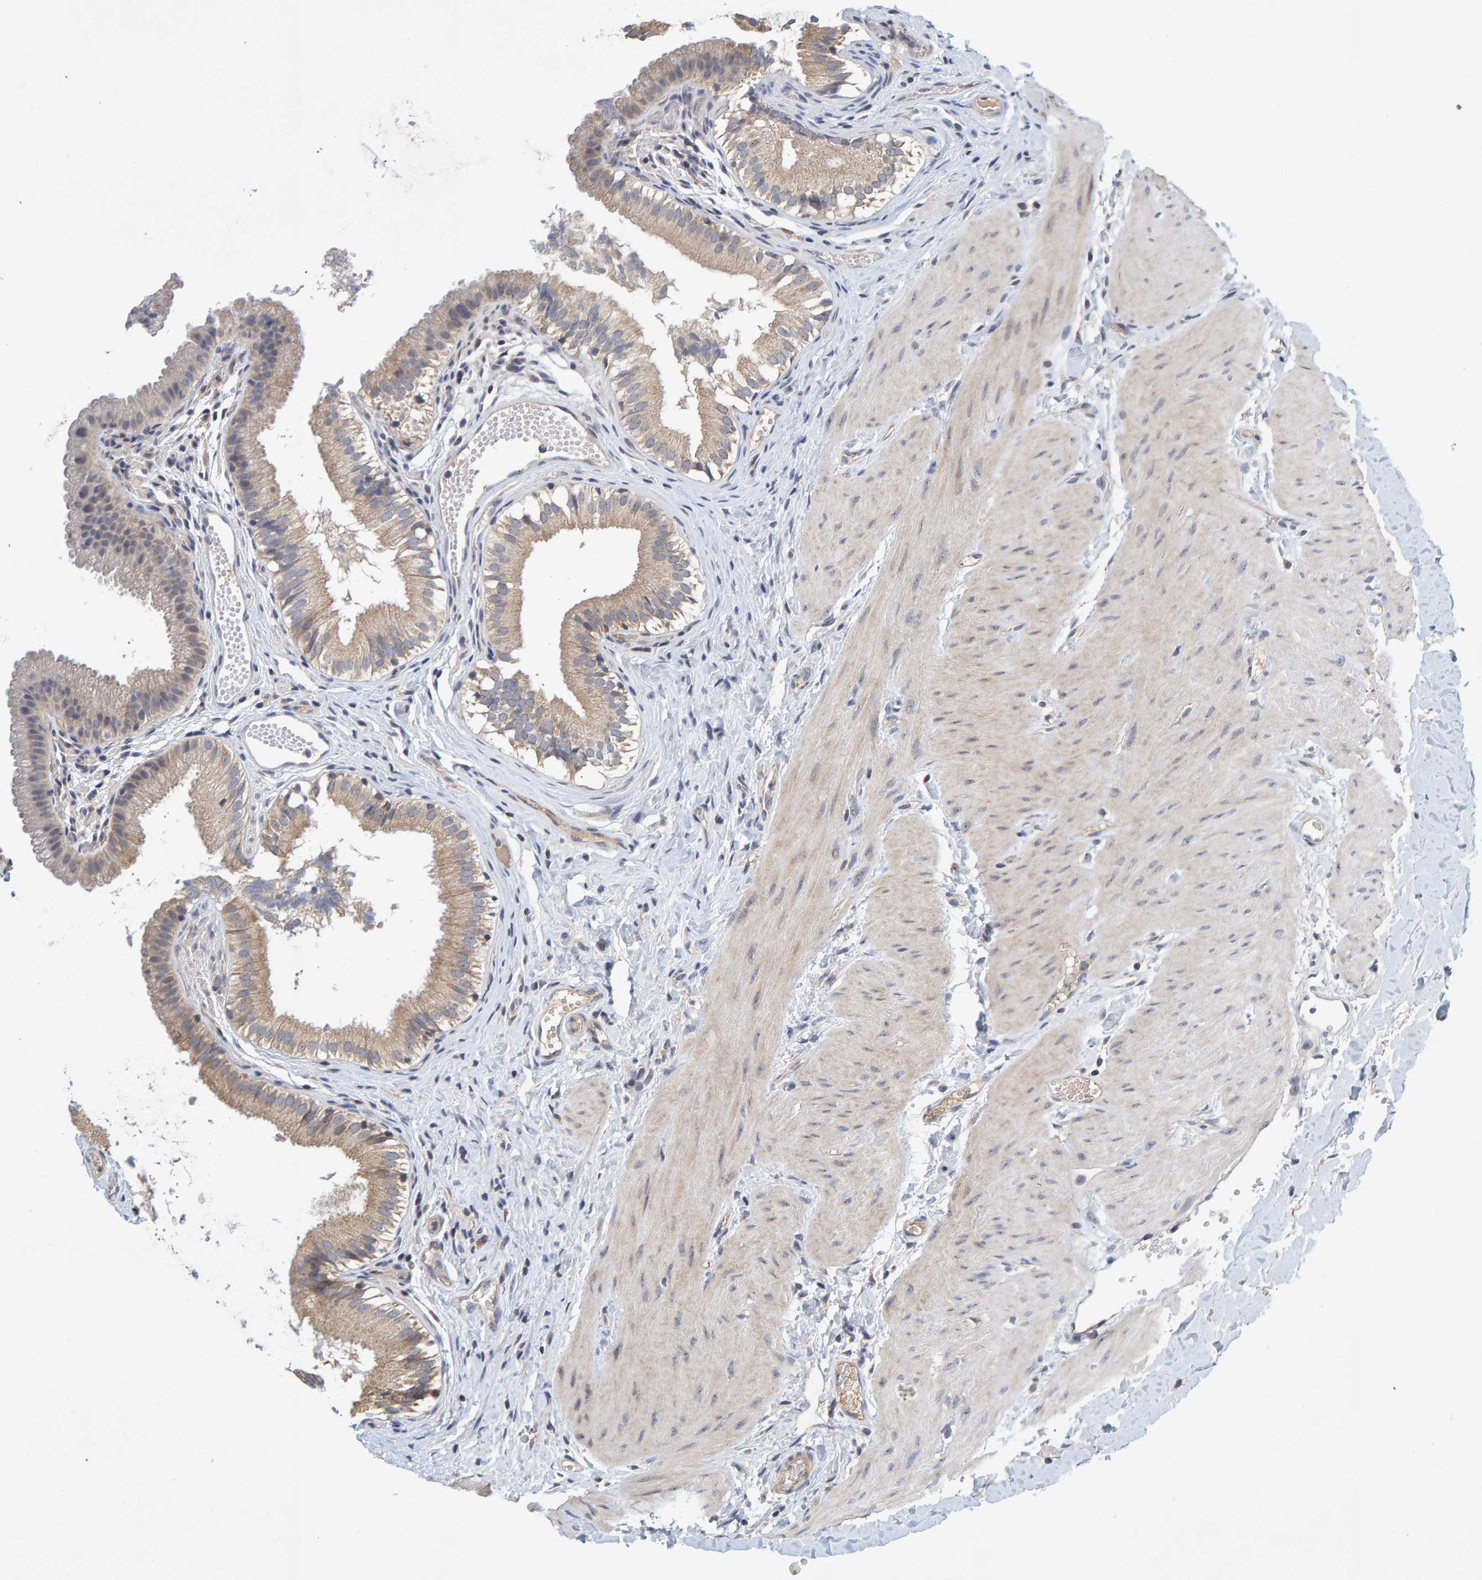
{"staining": {"intensity": "moderate", "quantity": "25%-75%", "location": "cytoplasmic/membranous"}, "tissue": "gallbladder", "cell_type": "Glandular cells", "image_type": "normal", "snomed": [{"axis": "morphology", "description": "Normal tissue, NOS"}, {"axis": "topography", "description": "Gallbladder"}], "caption": "Protein expression analysis of benign gallbladder exhibits moderate cytoplasmic/membranous positivity in about 25%-75% of glandular cells. Using DAB (brown) and hematoxylin (blue) stains, captured at high magnification using brightfield microscopy.", "gene": "ZNF77", "patient": {"sex": "female", "age": 26}}